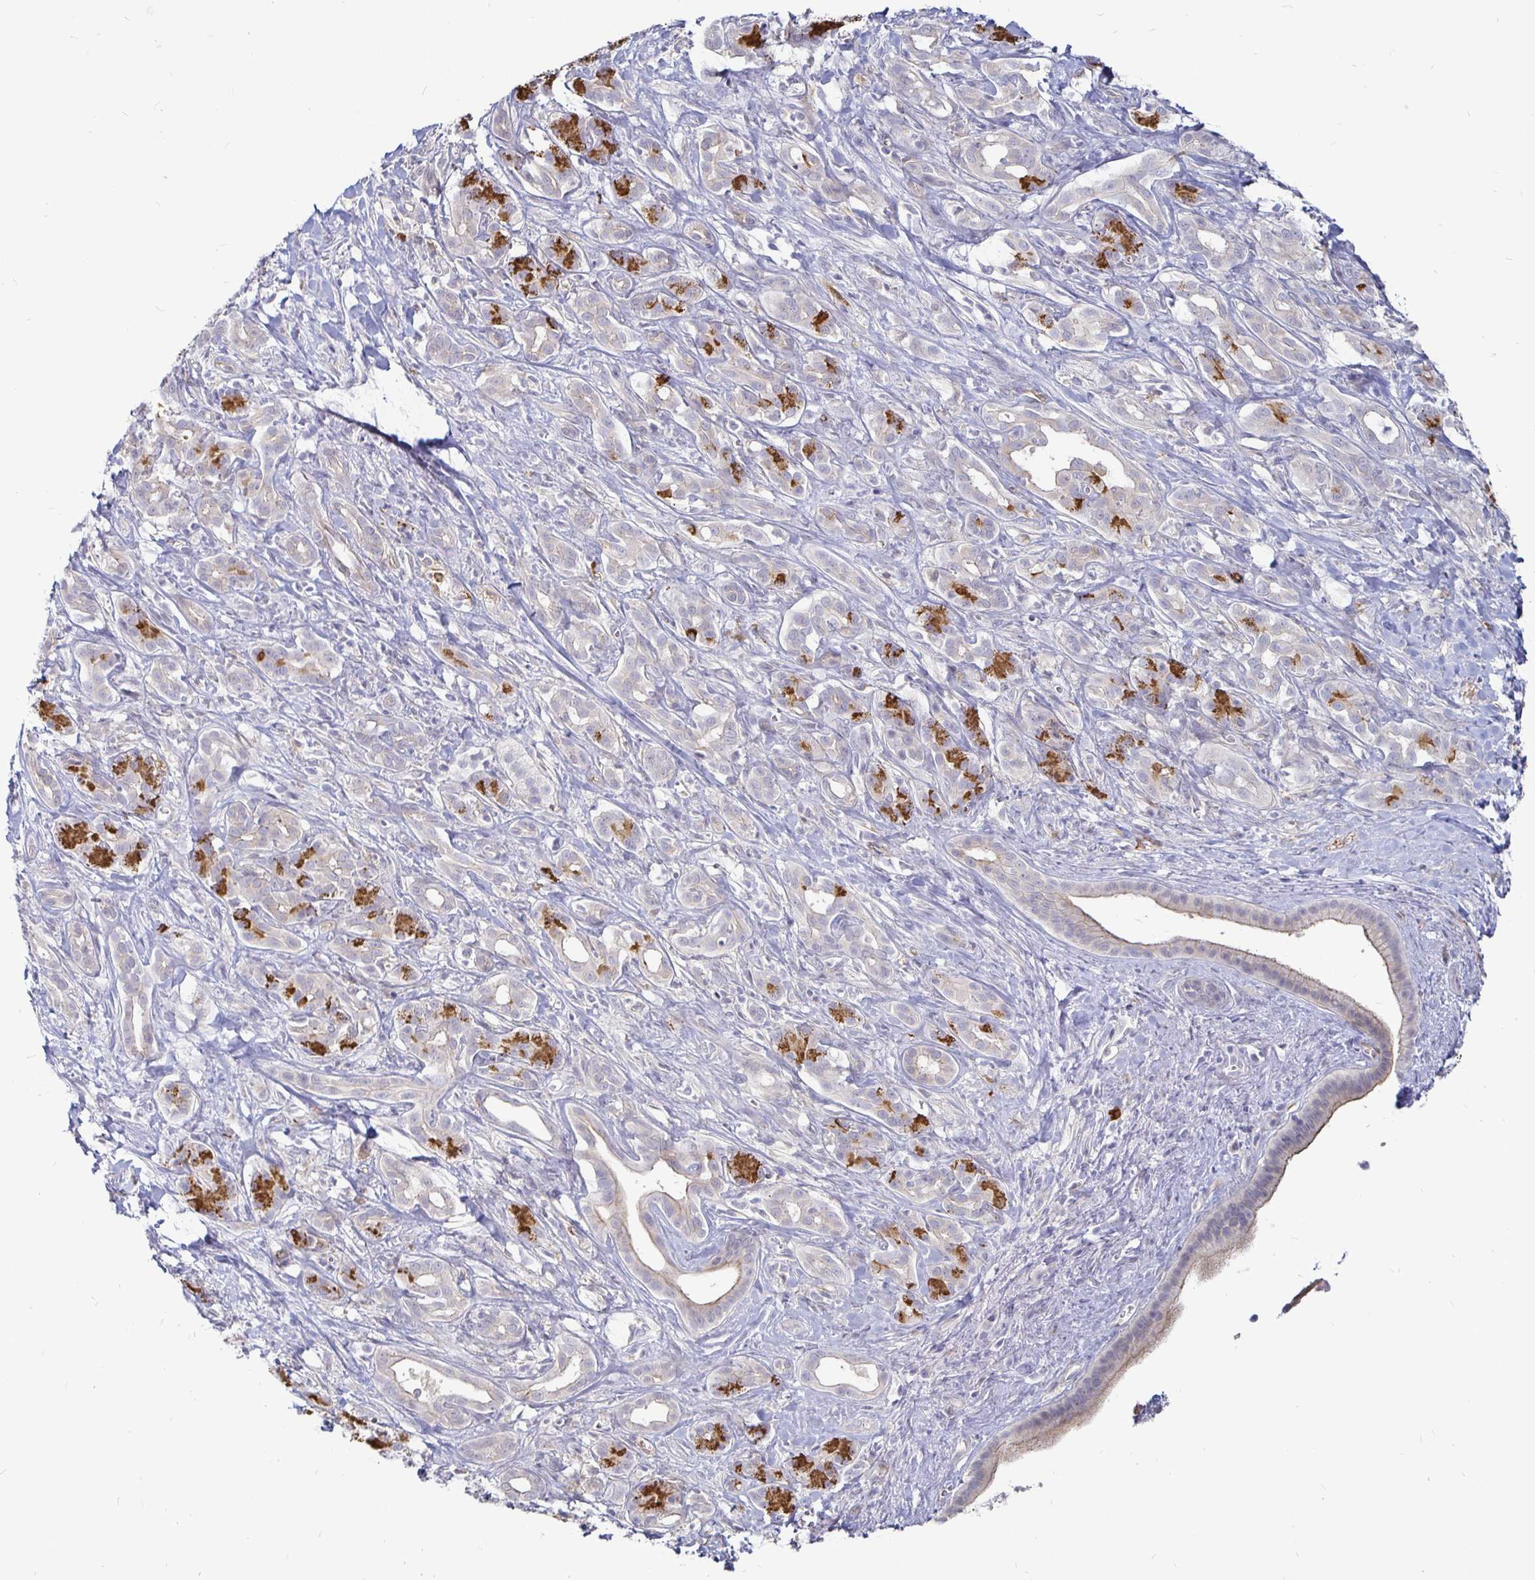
{"staining": {"intensity": "strong", "quantity": "<25%", "location": "cytoplasmic/membranous"}, "tissue": "pancreatic cancer", "cell_type": "Tumor cells", "image_type": "cancer", "snomed": [{"axis": "morphology", "description": "Adenocarcinoma, NOS"}, {"axis": "topography", "description": "Pancreas"}], "caption": "DAB (3,3'-diaminobenzidine) immunohistochemical staining of adenocarcinoma (pancreatic) reveals strong cytoplasmic/membranous protein expression in approximately <25% of tumor cells.", "gene": "CCDC85A", "patient": {"sex": "male", "age": 61}}